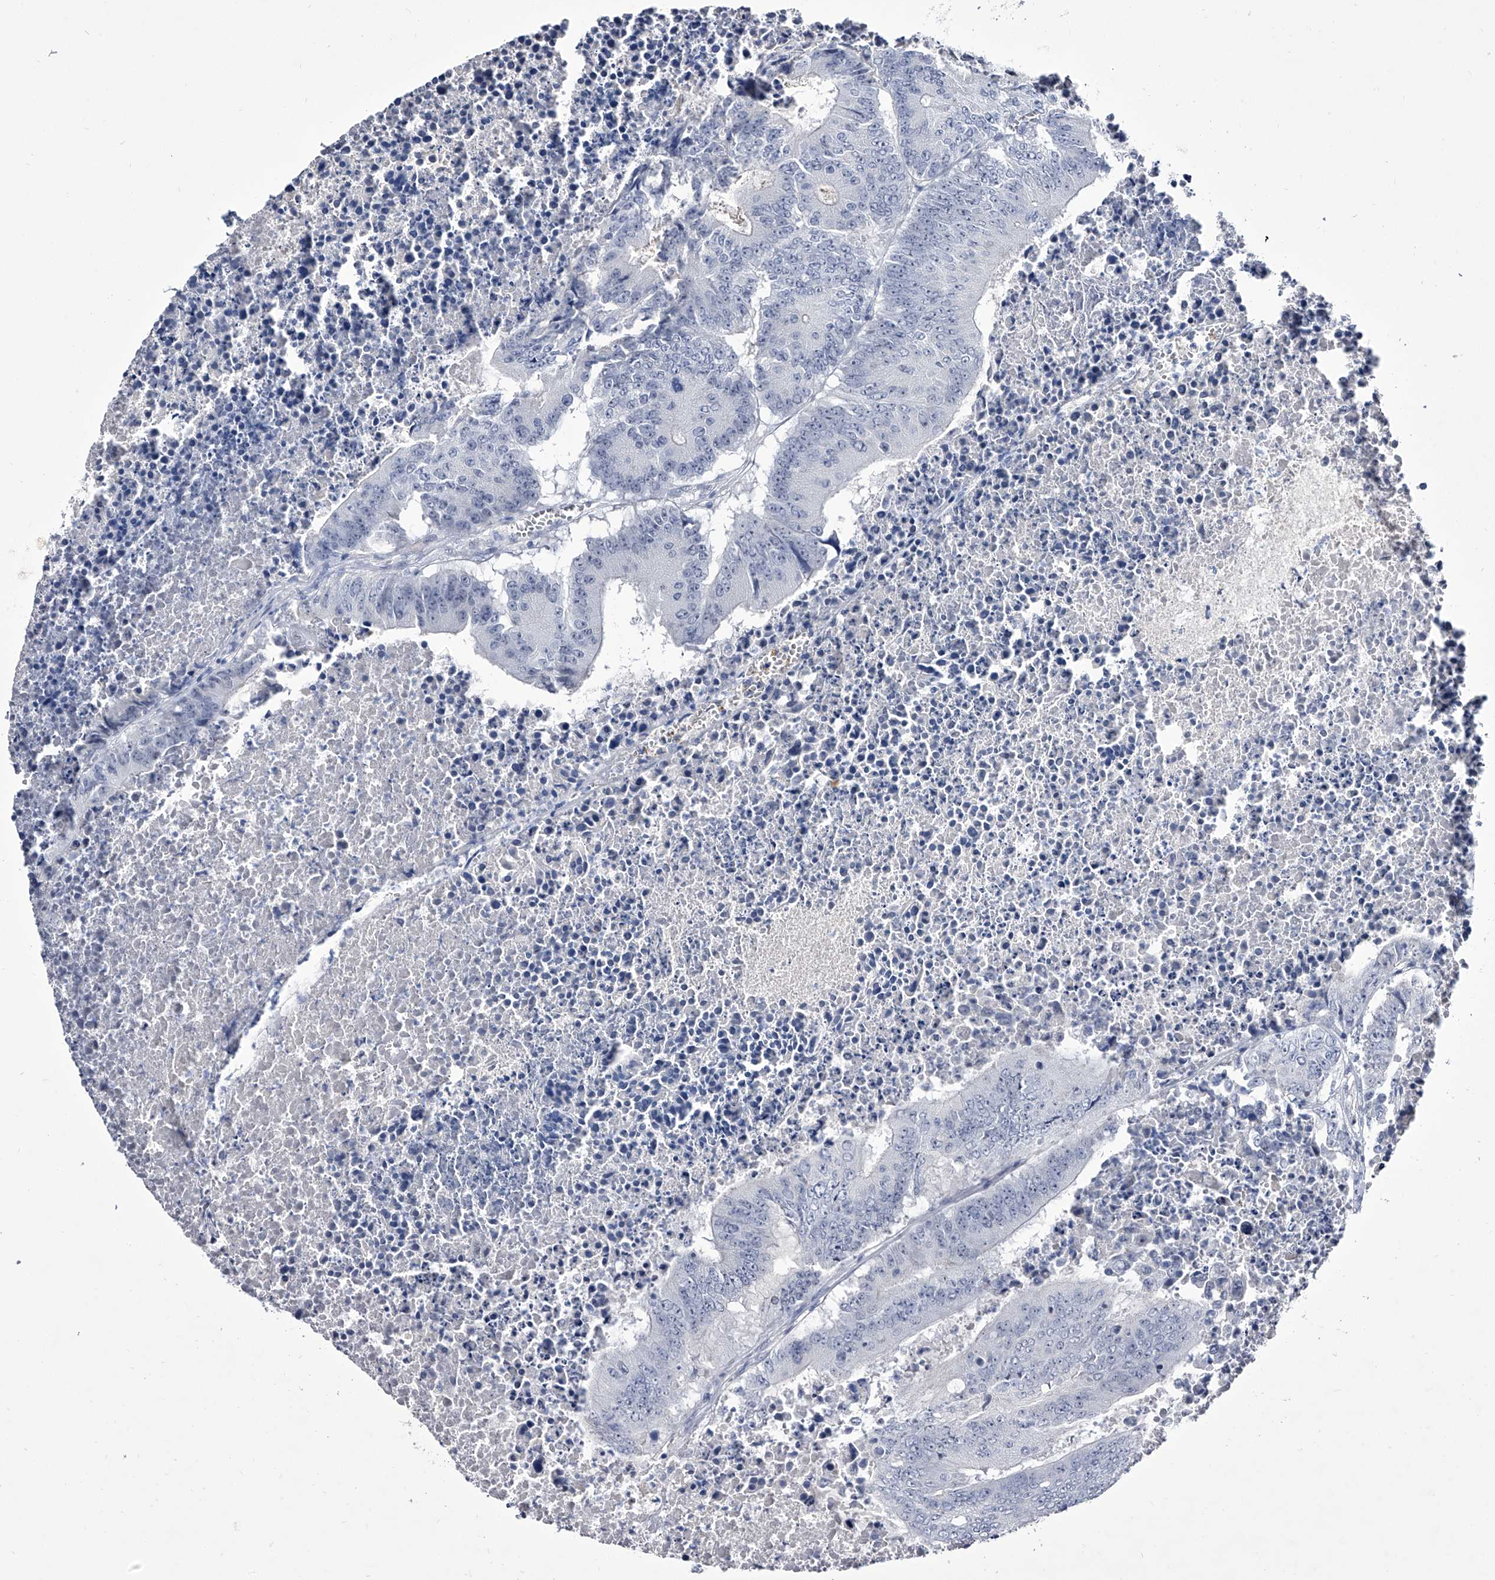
{"staining": {"intensity": "negative", "quantity": "none", "location": "none"}, "tissue": "colorectal cancer", "cell_type": "Tumor cells", "image_type": "cancer", "snomed": [{"axis": "morphology", "description": "Adenocarcinoma, NOS"}, {"axis": "topography", "description": "Colon"}], "caption": "DAB (3,3'-diaminobenzidine) immunohistochemical staining of adenocarcinoma (colorectal) exhibits no significant staining in tumor cells.", "gene": "CRISP2", "patient": {"sex": "male", "age": 87}}